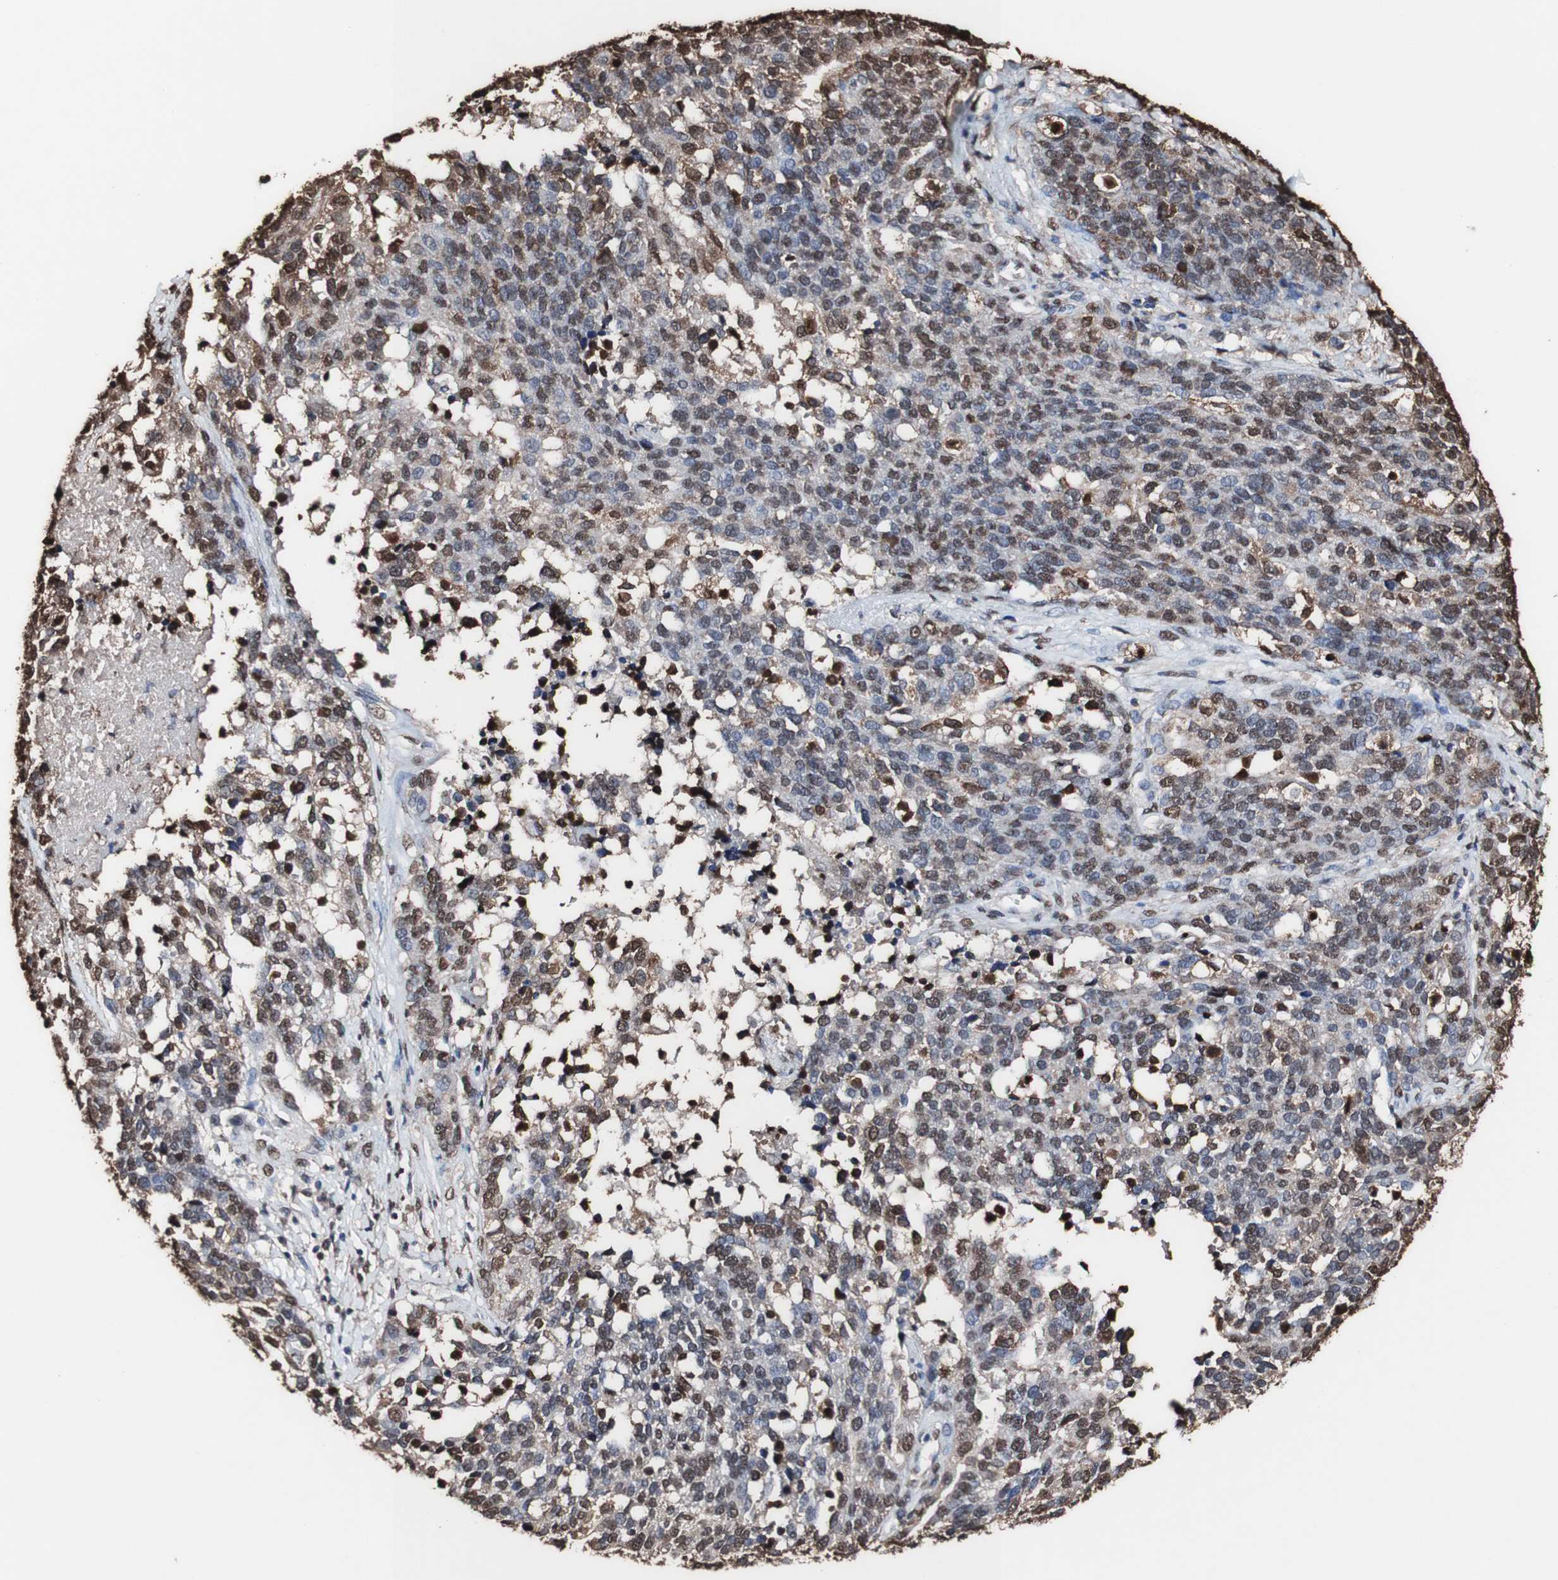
{"staining": {"intensity": "strong", "quantity": "25%-75%", "location": "cytoplasmic/membranous,nuclear"}, "tissue": "ovarian cancer", "cell_type": "Tumor cells", "image_type": "cancer", "snomed": [{"axis": "morphology", "description": "Cystadenocarcinoma, serous, NOS"}, {"axis": "topography", "description": "Ovary"}], "caption": "IHC staining of serous cystadenocarcinoma (ovarian), which reveals high levels of strong cytoplasmic/membranous and nuclear expression in approximately 25%-75% of tumor cells indicating strong cytoplasmic/membranous and nuclear protein positivity. The staining was performed using DAB (3,3'-diaminobenzidine) (brown) for protein detection and nuclei were counterstained in hematoxylin (blue).", "gene": "PIDD1", "patient": {"sex": "female", "age": 44}}